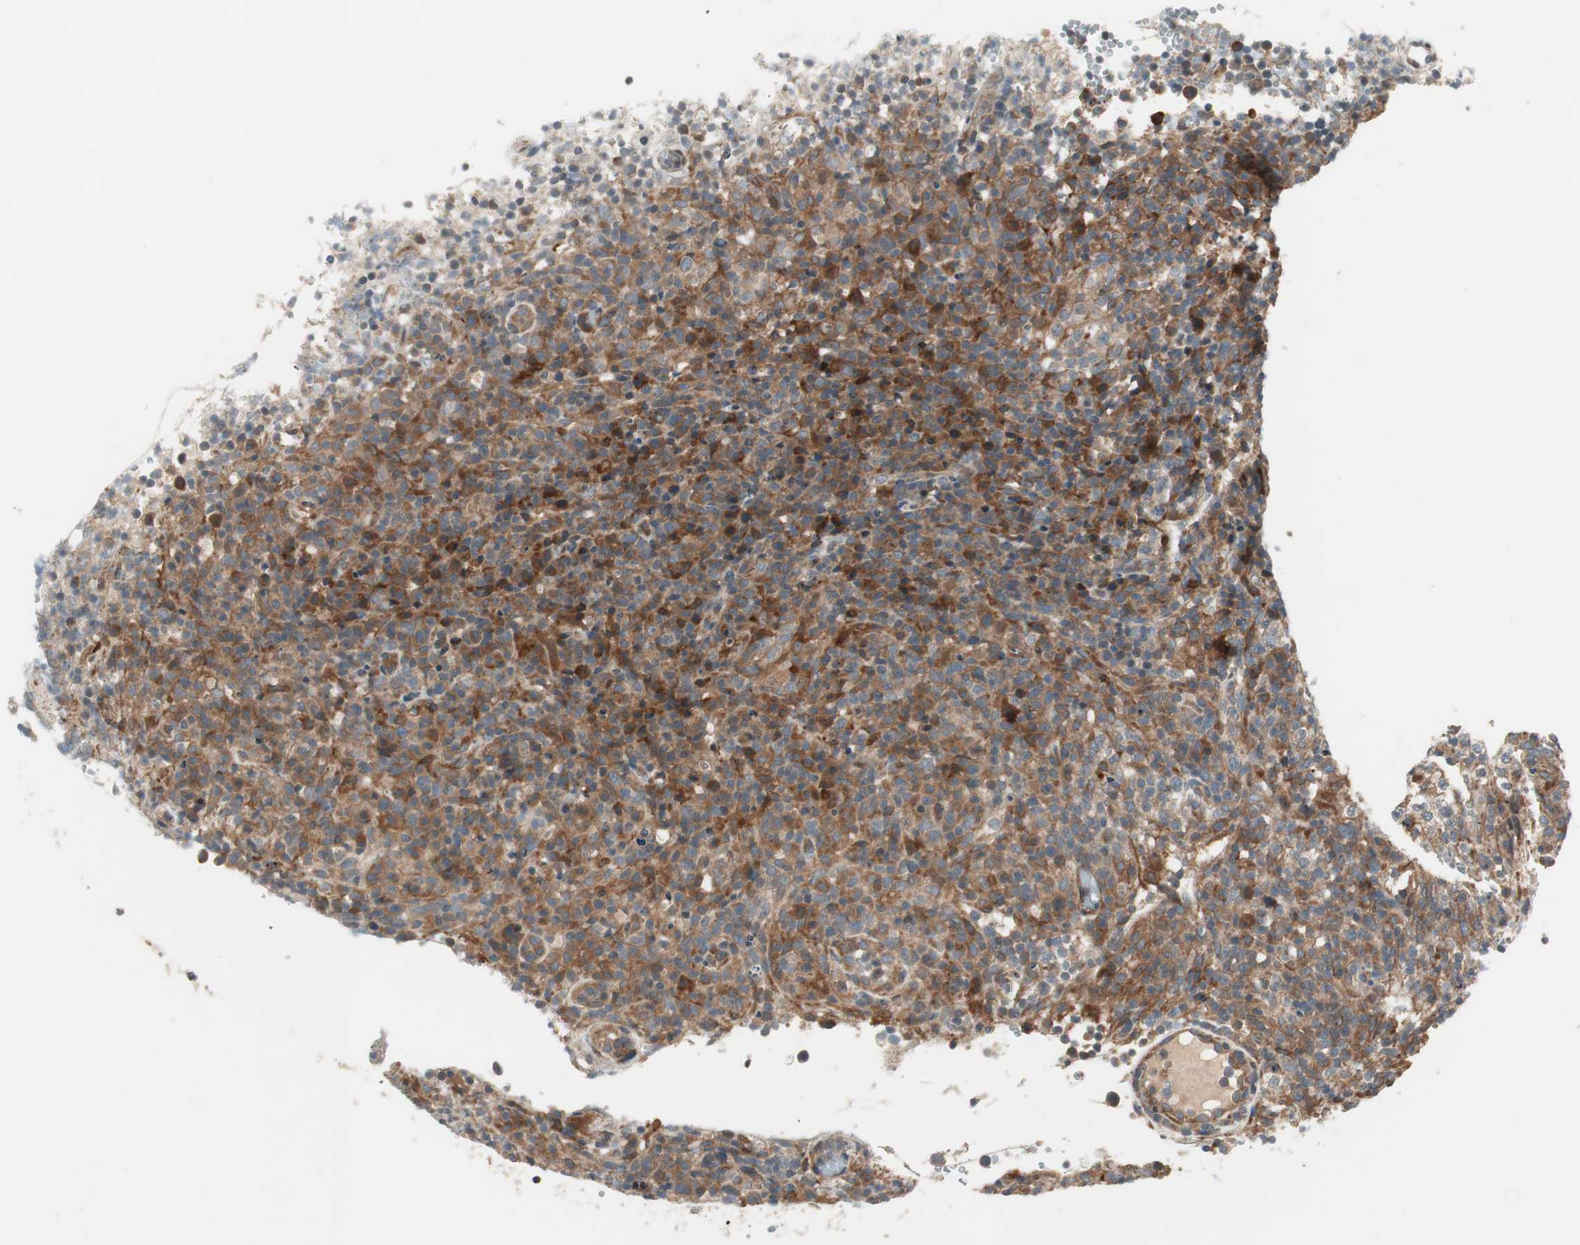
{"staining": {"intensity": "weak", "quantity": "25%-75%", "location": "cytoplasmic/membranous"}, "tissue": "lymphoma", "cell_type": "Tumor cells", "image_type": "cancer", "snomed": [{"axis": "morphology", "description": "Malignant lymphoma, non-Hodgkin's type, High grade"}, {"axis": "topography", "description": "Lymph node"}], "caption": "There is low levels of weak cytoplasmic/membranous expression in tumor cells of lymphoma, as demonstrated by immunohistochemical staining (brown color).", "gene": "SFRP1", "patient": {"sex": "female", "age": 76}}